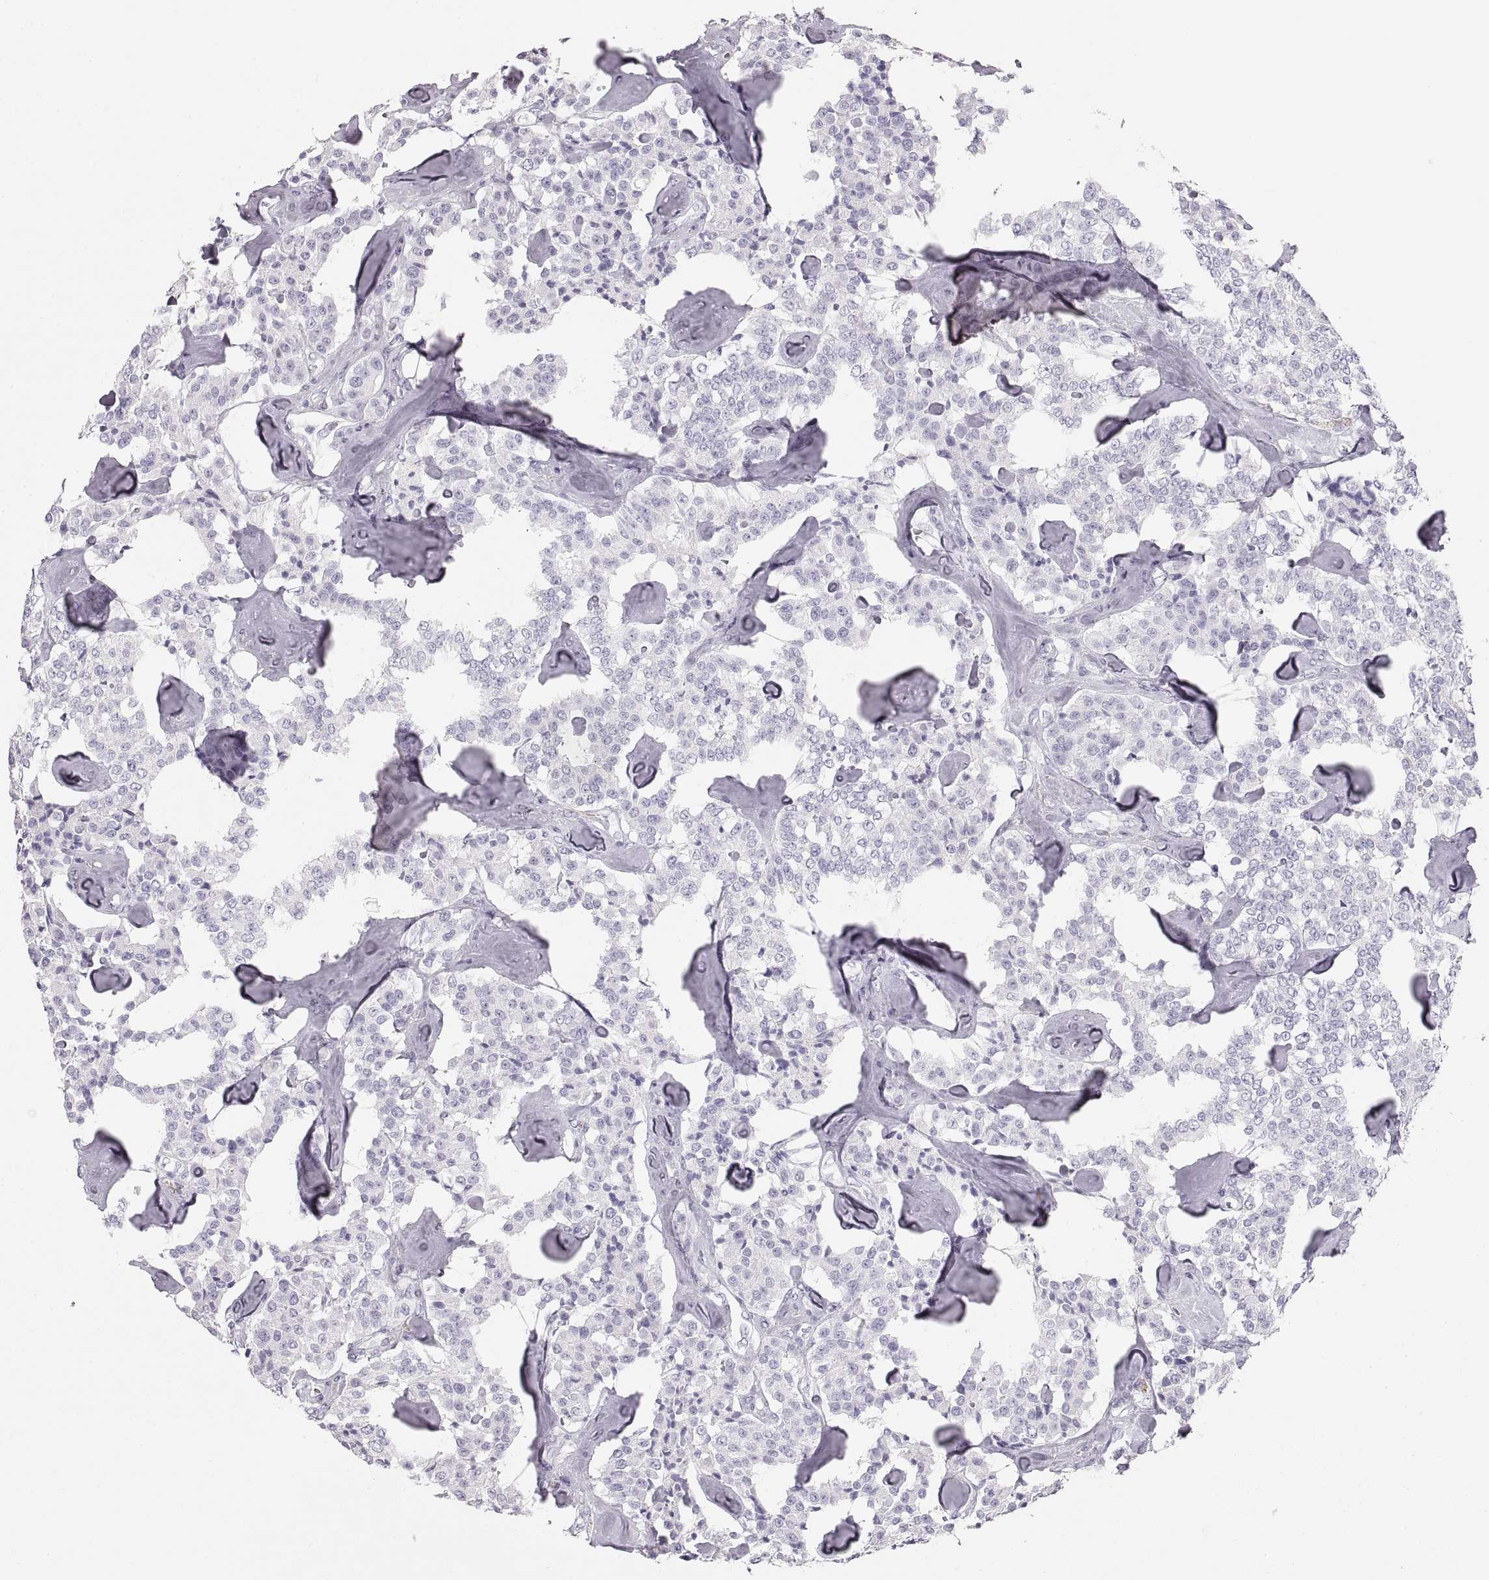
{"staining": {"intensity": "negative", "quantity": "none", "location": "none"}, "tissue": "carcinoid", "cell_type": "Tumor cells", "image_type": "cancer", "snomed": [{"axis": "morphology", "description": "Carcinoid, malignant, NOS"}, {"axis": "topography", "description": "Pancreas"}], "caption": "IHC of carcinoid reveals no positivity in tumor cells.", "gene": "CRYAA", "patient": {"sex": "male", "age": 41}}